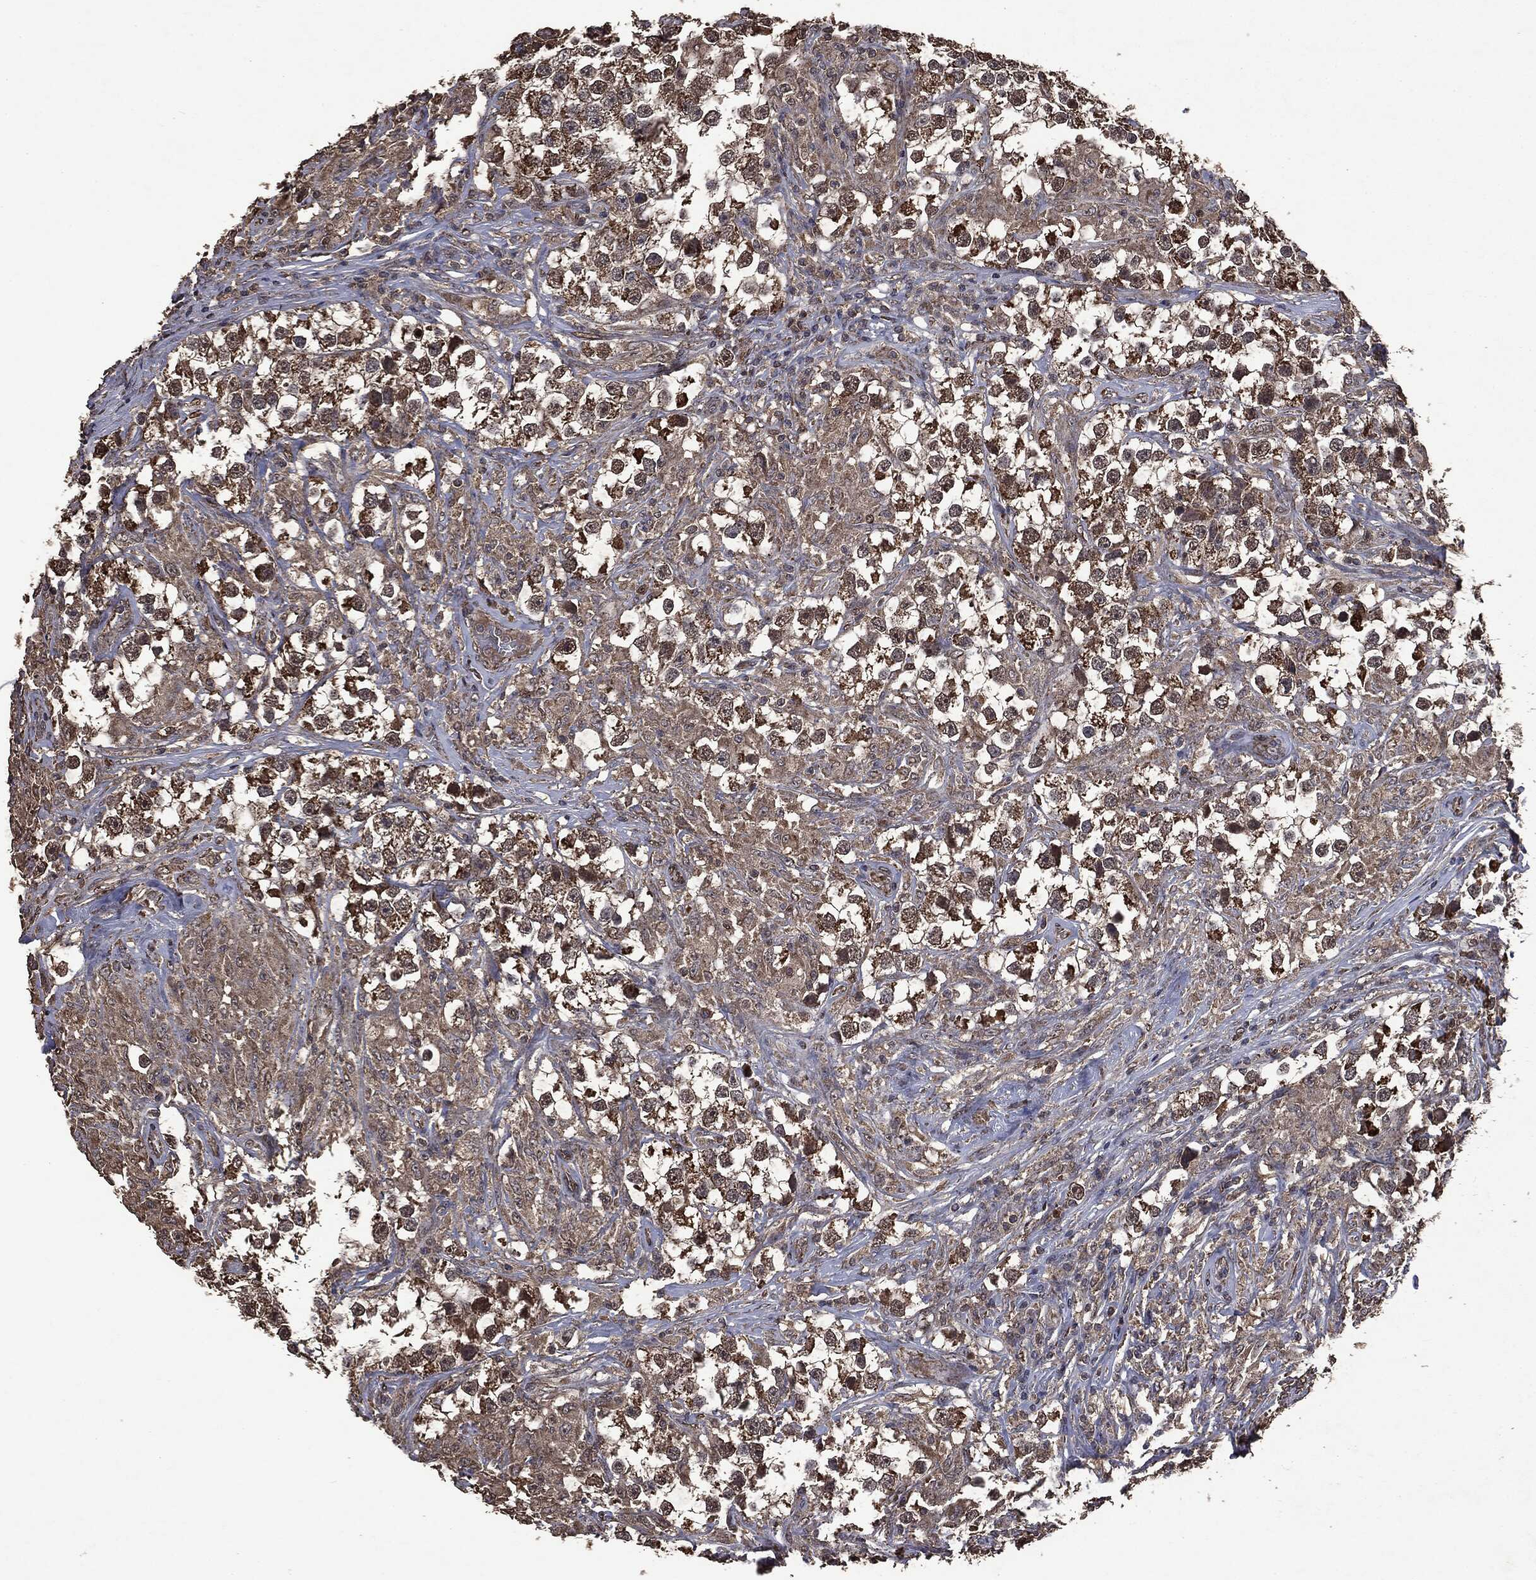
{"staining": {"intensity": "weak", "quantity": ">75%", "location": "cytoplasmic/membranous"}, "tissue": "testis cancer", "cell_type": "Tumor cells", "image_type": "cancer", "snomed": [{"axis": "morphology", "description": "Seminoma, NOS"}, {"axis": "topography", "description": "Testis"}], "caption": "Protein positivity by immunohistochemistry (IHC) displays weak cytoplasmic/membranous staining in approximately >75% of tumor cells in testis cancer (seminoma).", "gene": "PPP6R2", "patient": {"sex": "male", "age": 46}}